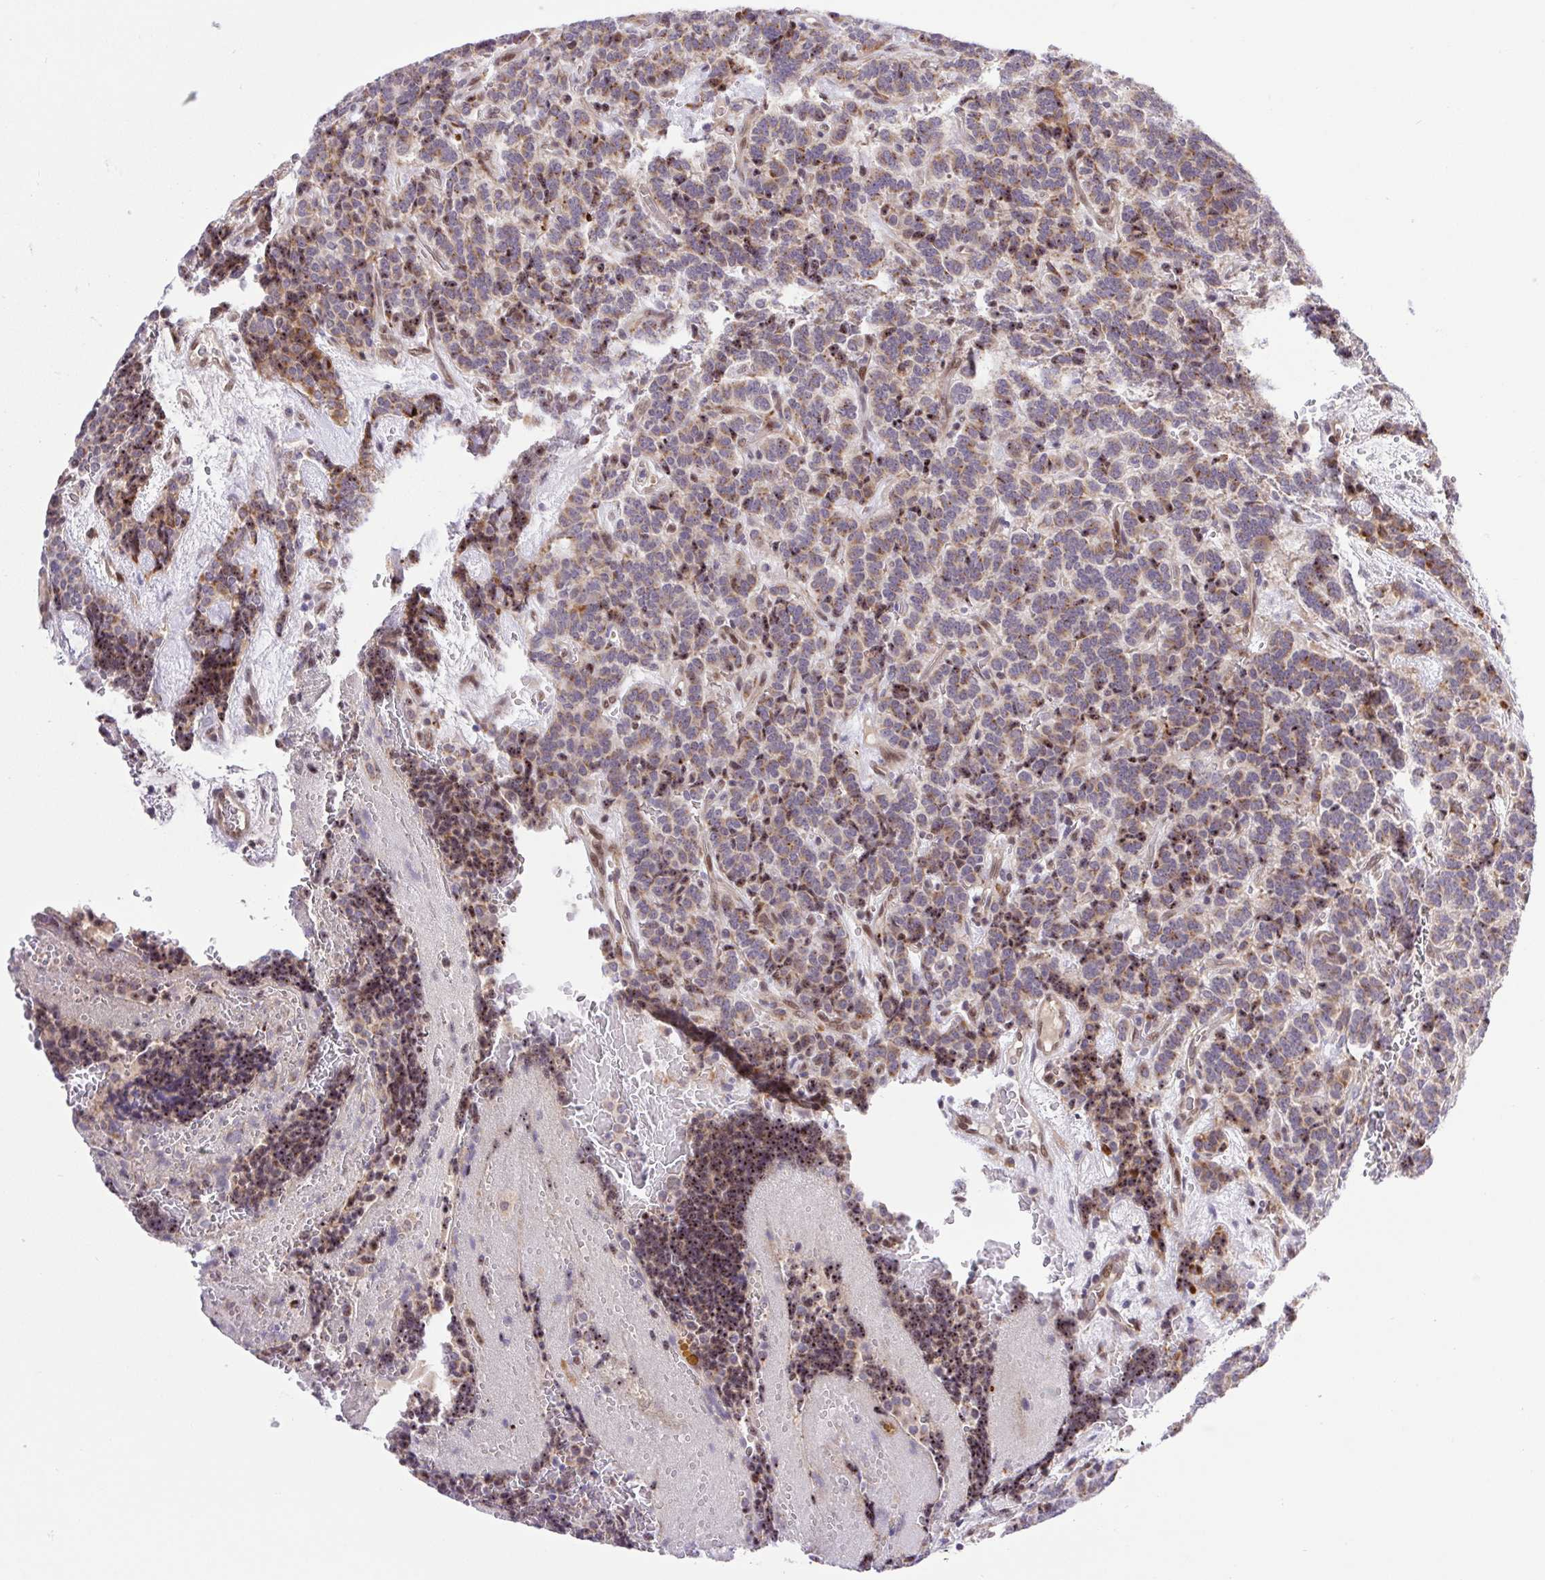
{"staining": {"intensity": "weak", "quantity": ">75%", "location": "cytoplasmic/membranous"}, "tissue": "carcinoid", "cell_type": "Tumor cells", "image_type": "cancer", "snomed": [{"axis": "morphology", "description": "Carcinoid, malignant, NOS"}, {"axis": "topography", "description": "Pancreas"}], "caption": "IHC micrograph of human carcinoid stained for a protein (brown), which reveals low levels of weak cytoplasmic/membranous staining in about >75% of tumor cells.", "gene": "ERG", "patient": {"sex": "male", "age": 36}}